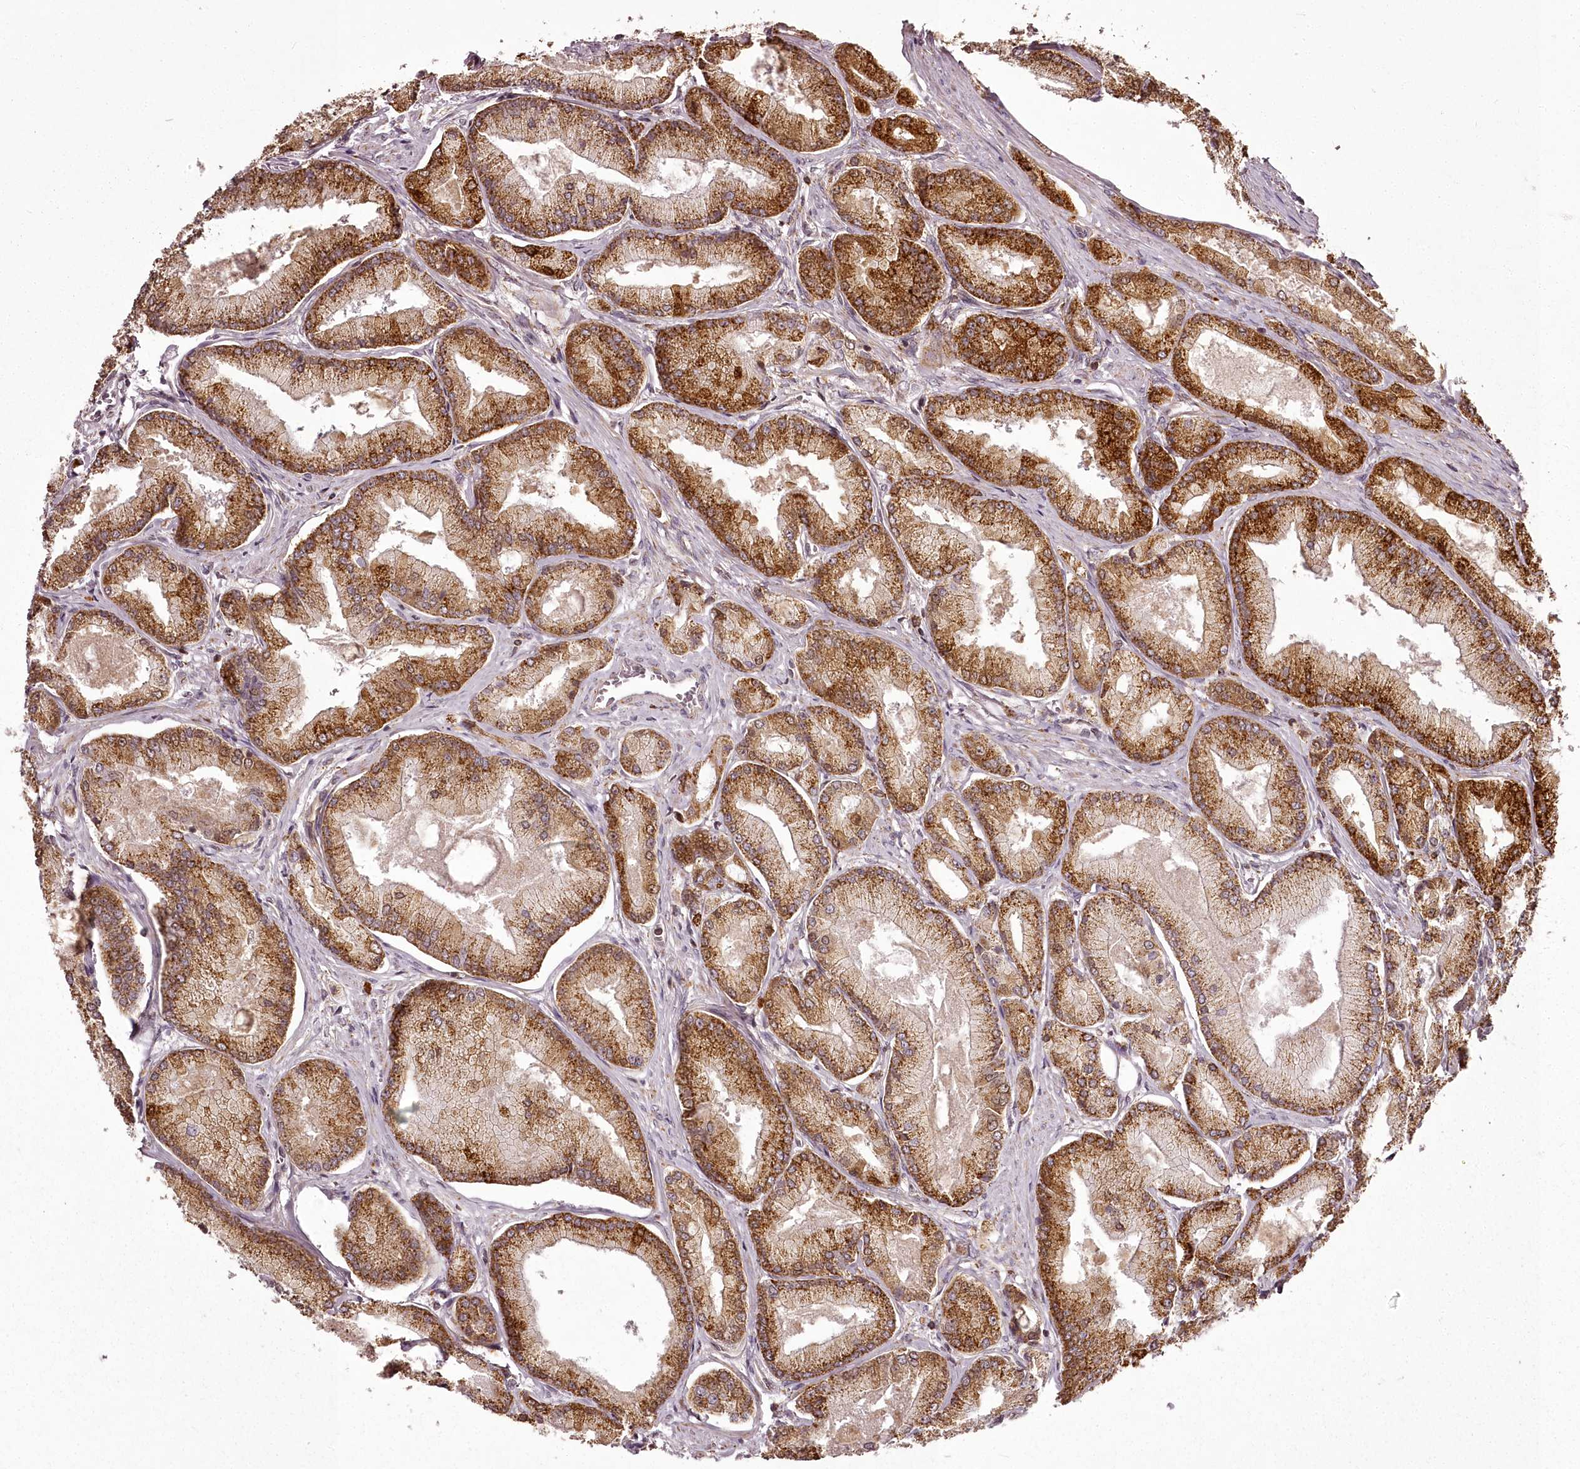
{"staining": {"intensity": "strong", "quantity": ">75%", "location": "cytoplasmic/membranous"}, "tissue": "prostate cancer", "cell_type": "Tumor cells", "image_type": "cancer", "snomed": [{"axis": "morphology", "description": "Adenocarcinoma, Low grade"}, {"axis": "topography", "description": "Prostate"}], "caption": "Brown immunohistochemical staining in adenocarcinoma (low-grade) (prostate) shows strong cytoplasmic/membranous positivity in approximately >75% of tumor cells. The staining is performed using DAB (3,3'-diaminobenzidine) brown chromogen to label protein expression. The nuclei are counter-stained blue using hematoxylin.", "gene": "CHCHD2", "patient": {"sex": "male", "age": 74}}